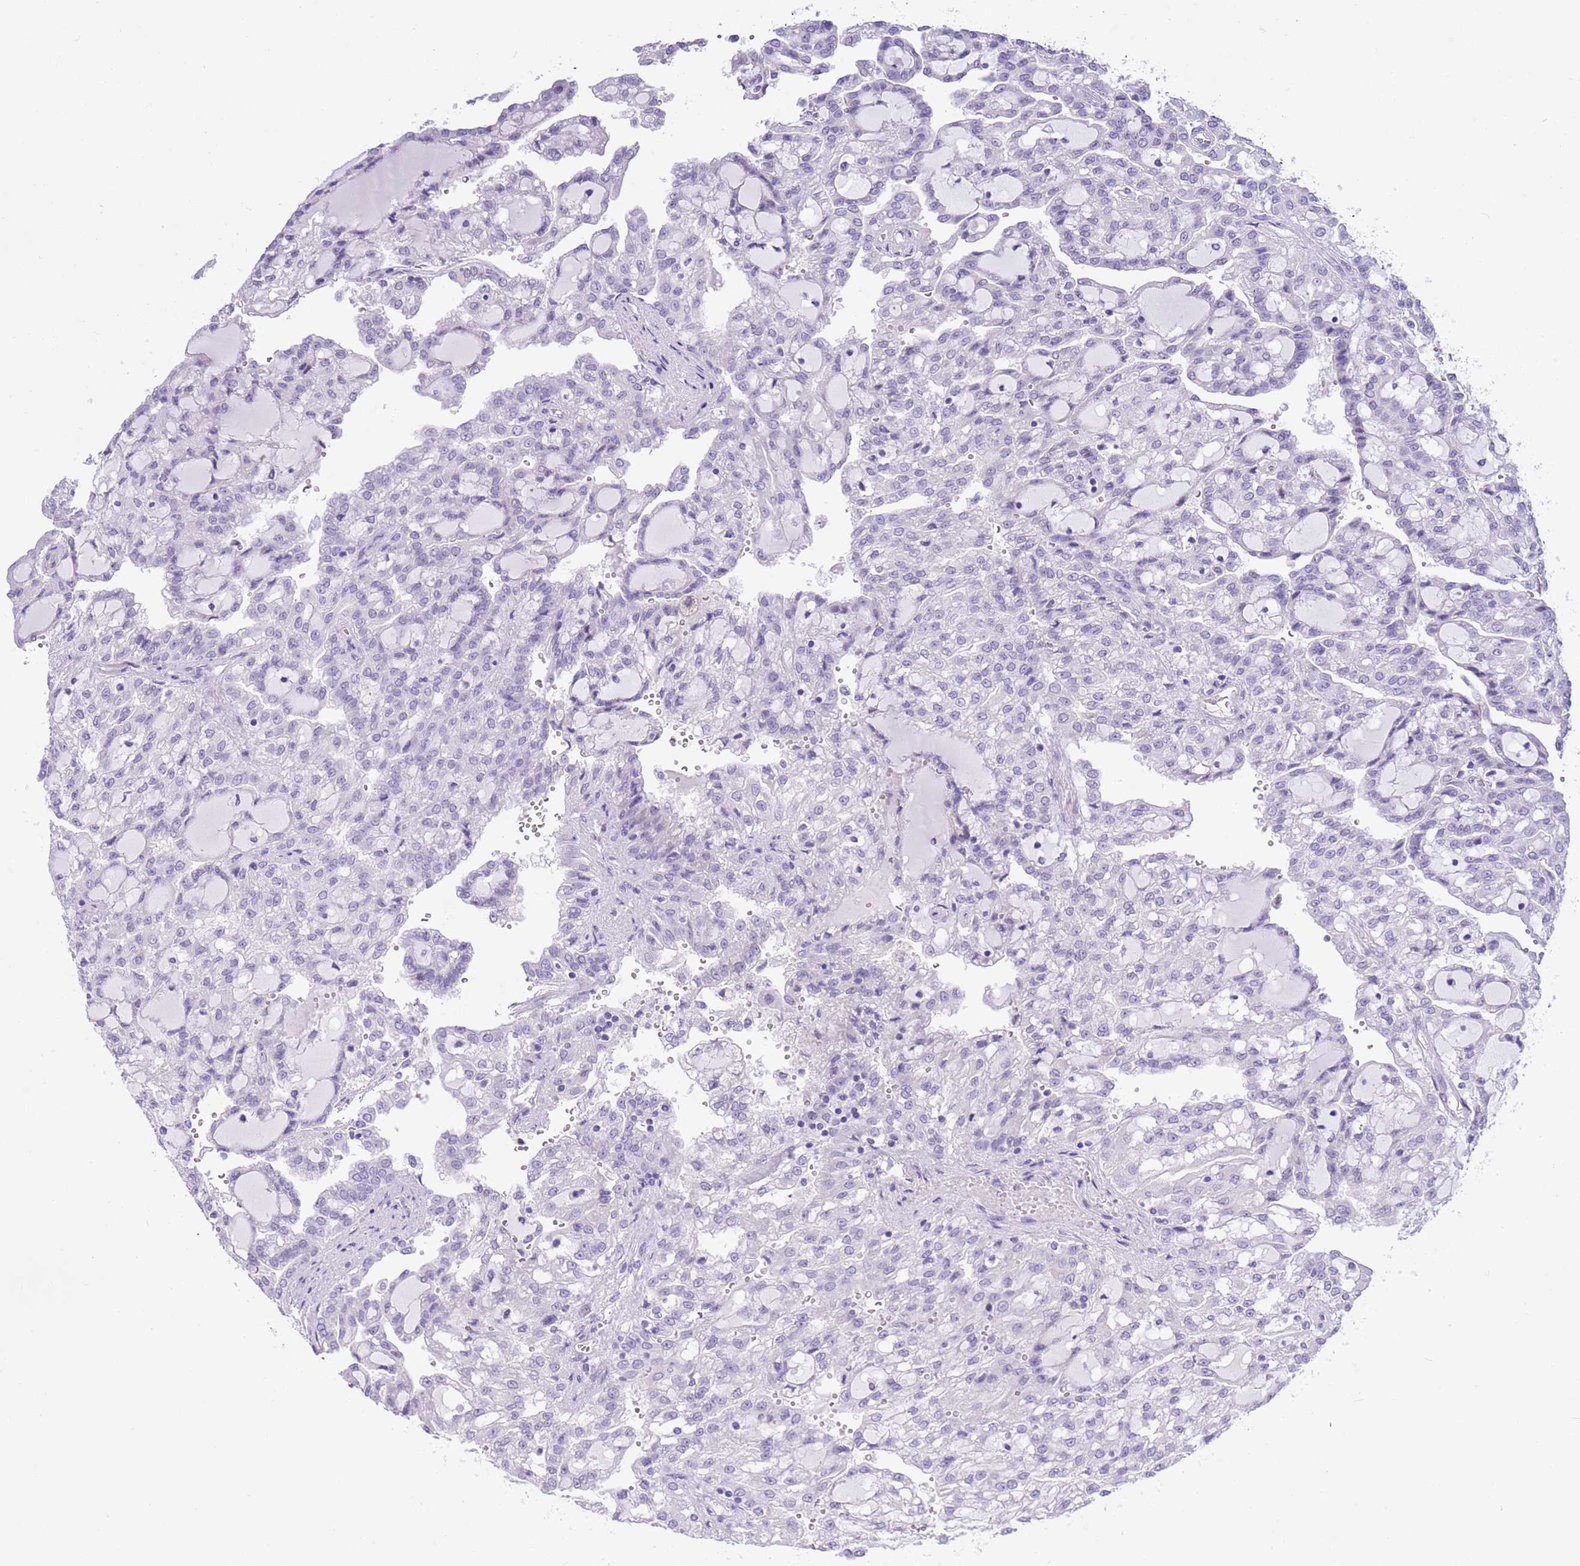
{"staining": {"intensity": "negative", "quantity": "none", "location": "none"}, "tissue": "renal cancer", "cell_type": "Tumor cells", "image_type": "cancer", "snomed": [{"axis": "morphology", "description": "Adenocarcinoma, NOS"}, {"axis": "topography", "description": "Kidney"}], "caption": "A photomicrograph of renal cancer stained for a protein exhibits no brown staining in tumor cells.", "gene": "NET1", "patient": {"sex": "male", "age": 63}}